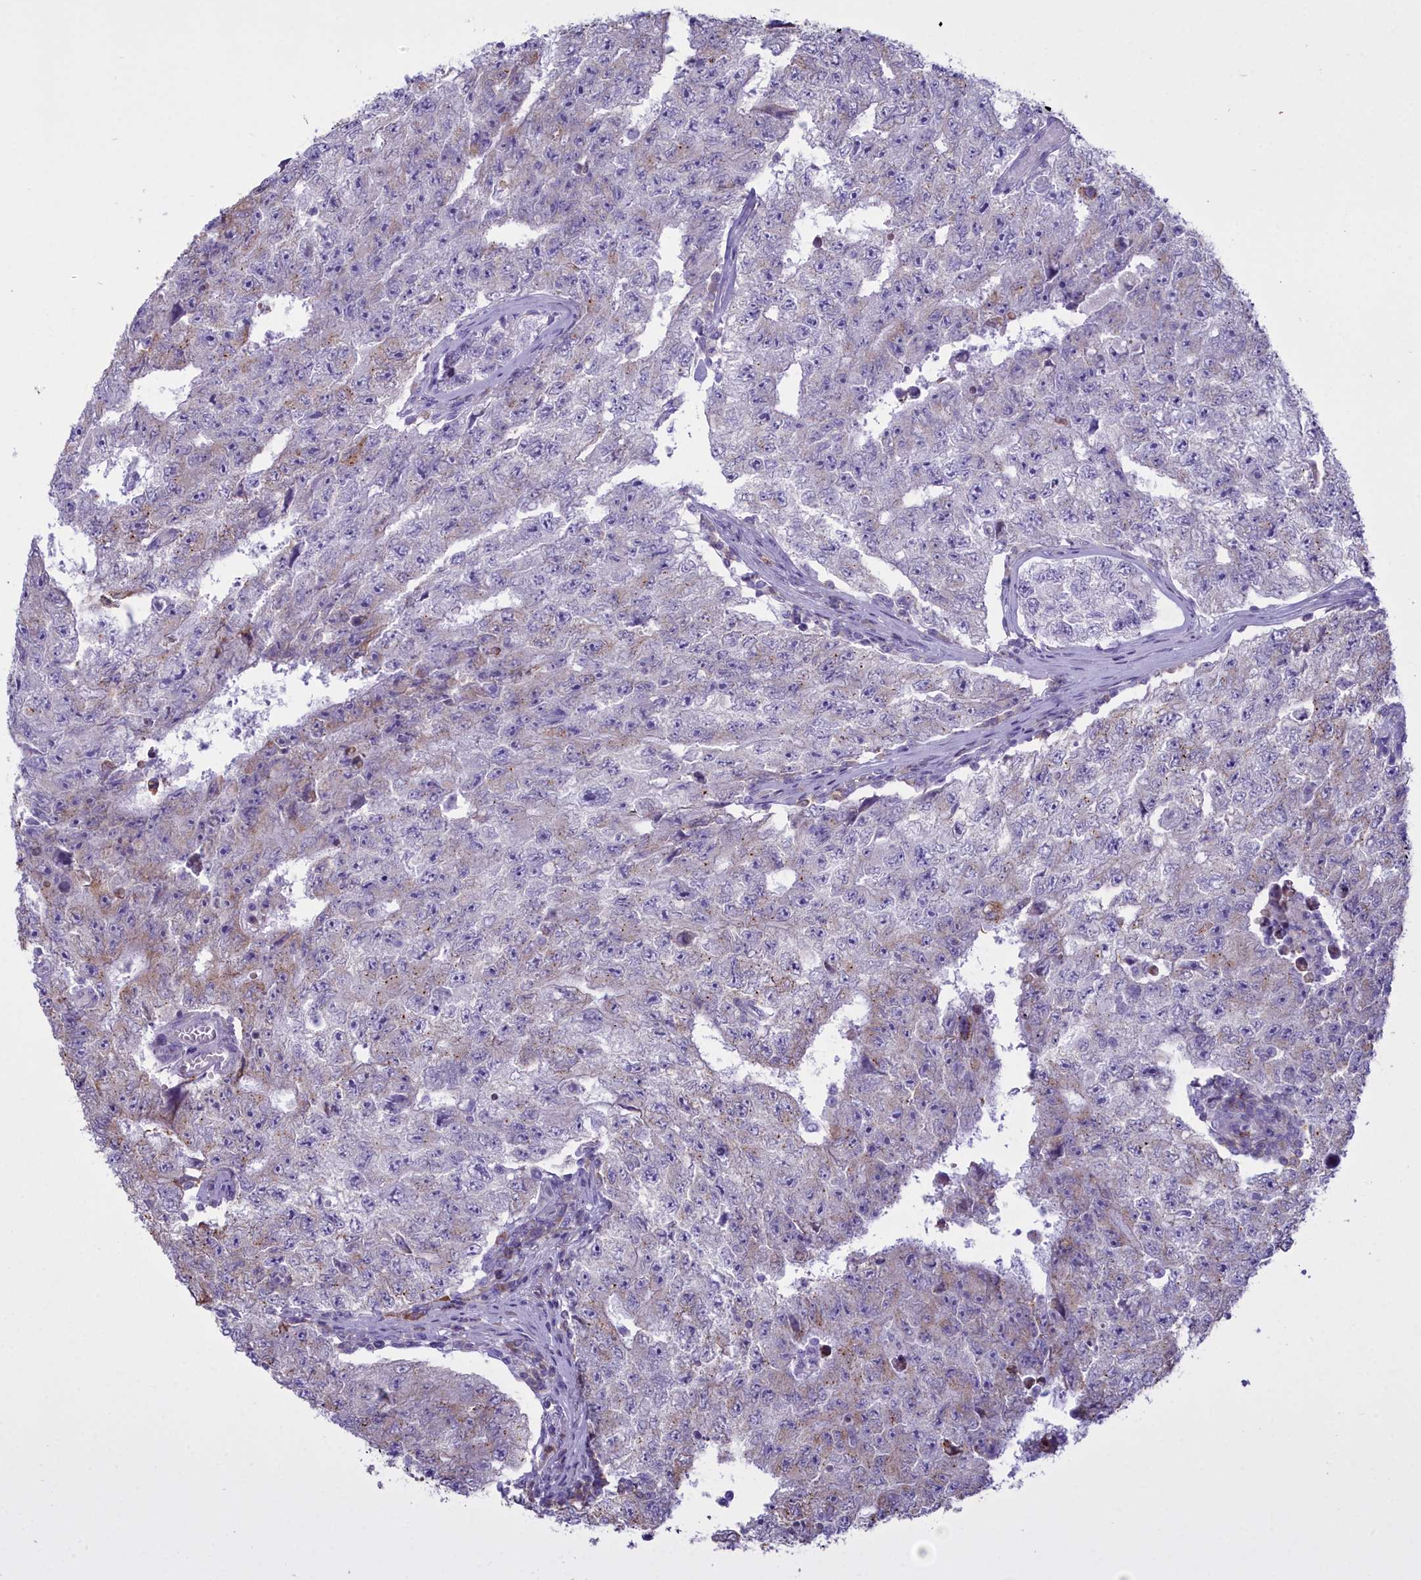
{"staining": {"intensity": "negative", "quantity": "none", "location": "none"}, "tissue": "testis cancer", "cell_type": "Tumor cells", "image_type": "cancer", "snomed": [{"axis": "morphology", "description": "Carcinoma, Embryonal, NOS"}, {"axis": "topography", "description": "Testis"}], "caption": "Histopathology image shows no protein expression in tumor cells of embryonal carcinoma (testis) tissue. Nuclei are stained in blue.", "gene": "CD5", "patient": {"sex": "male", "age": 17}}